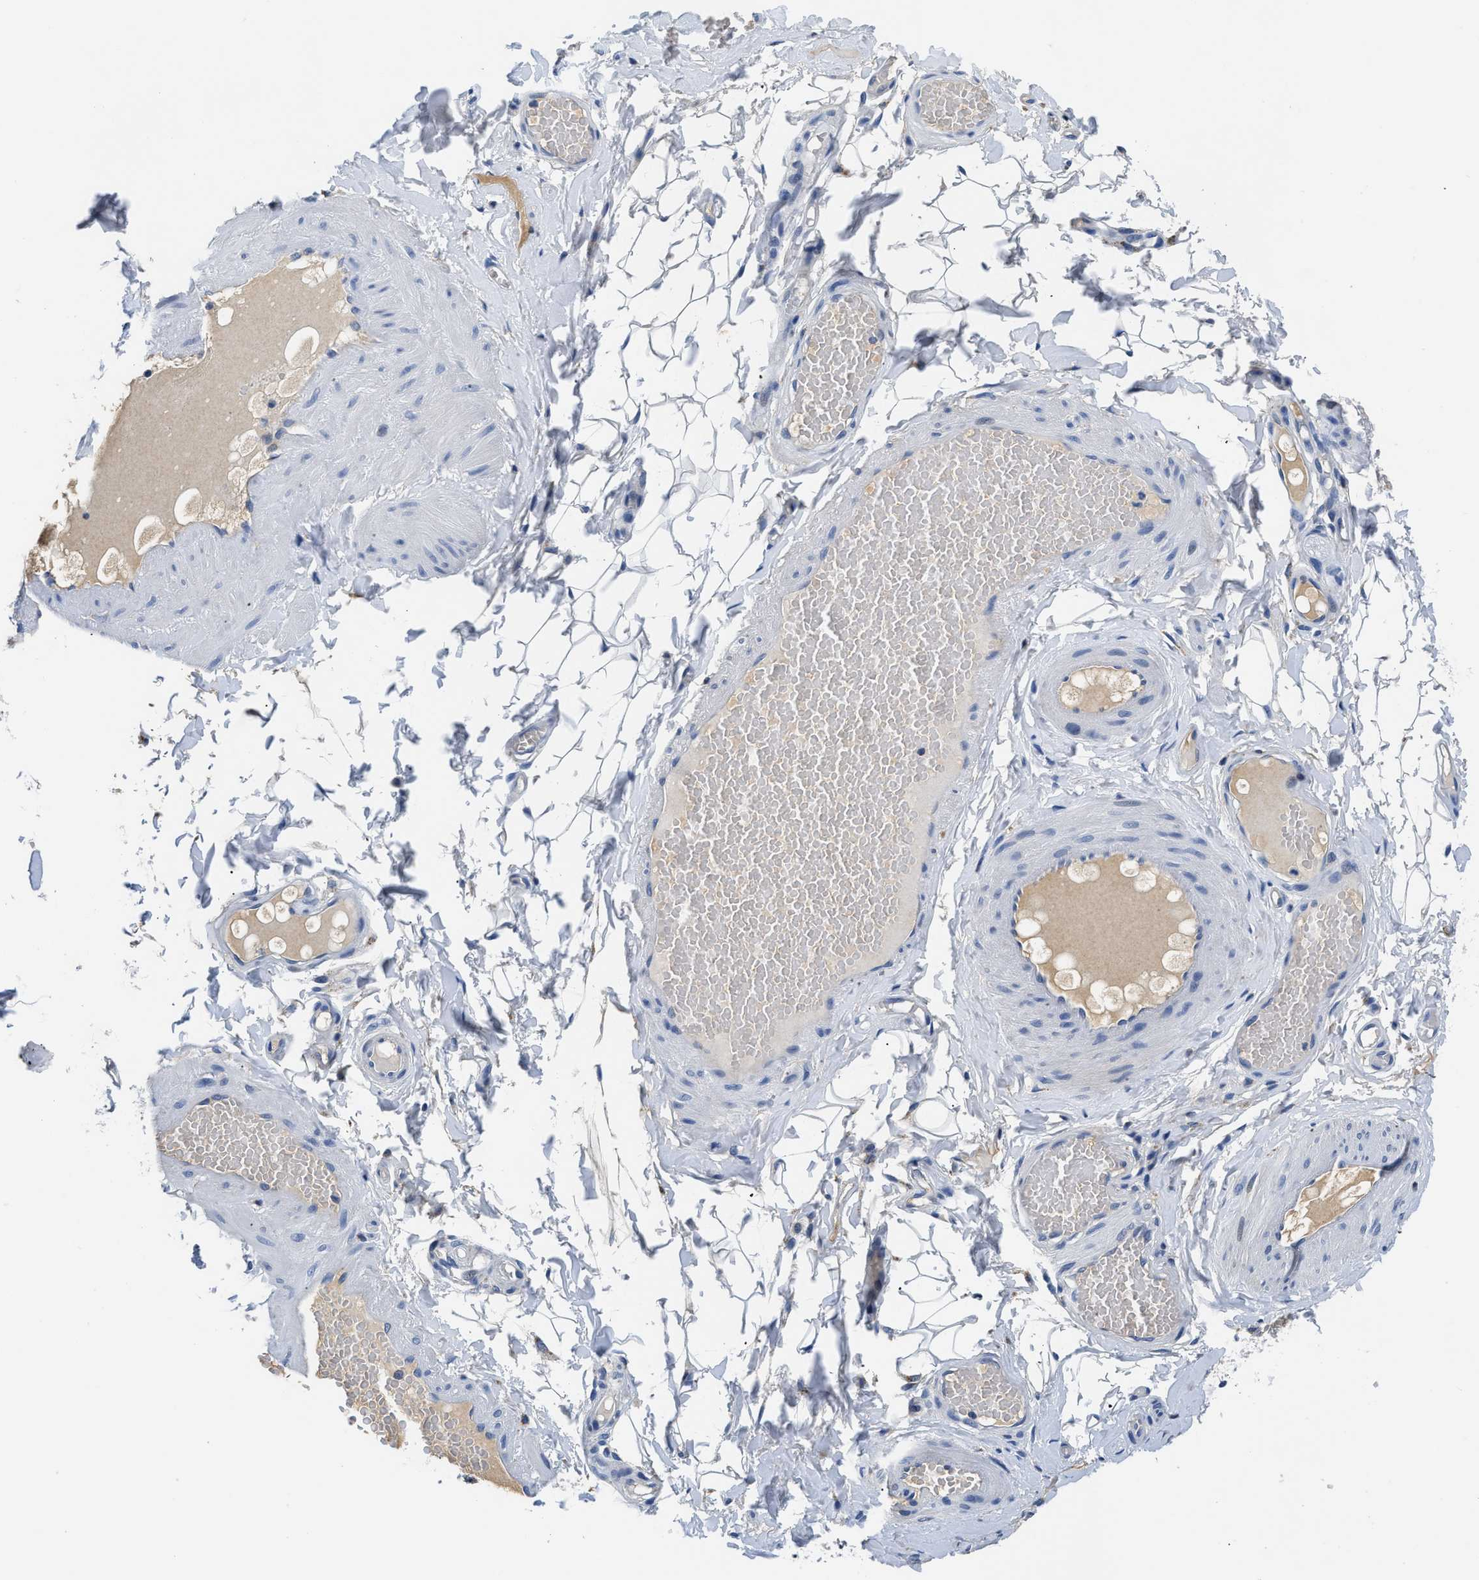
{"staining": {"intensity": "negative", "quantity": "none", "location": "none"}, "tissue": "adipose tissue", "cell_type": "Adipocytes", "image_type": "normal", "snomed": [{"axis": "morphology", "description": "Normal tissue, NOS"}, {"axis": "topography", "description": "Adipose tissue"}, {"axis": "topography", "description": "Vascular tissue"}, {"axis": "topography", "description": "Peripheral nerve tissue"}], "caption": "This histopathology image is of normal adipose tissue stained with immunohistochemistry to label a protein in brown with the nuclei are counter-stained blue. There is no positivity in adipocytes. (Immunohistochemistry (ihc), brightfield microscopy, high magnification).", "gene": "PCK2", "patient": {"sex": "male", "age": 25}}